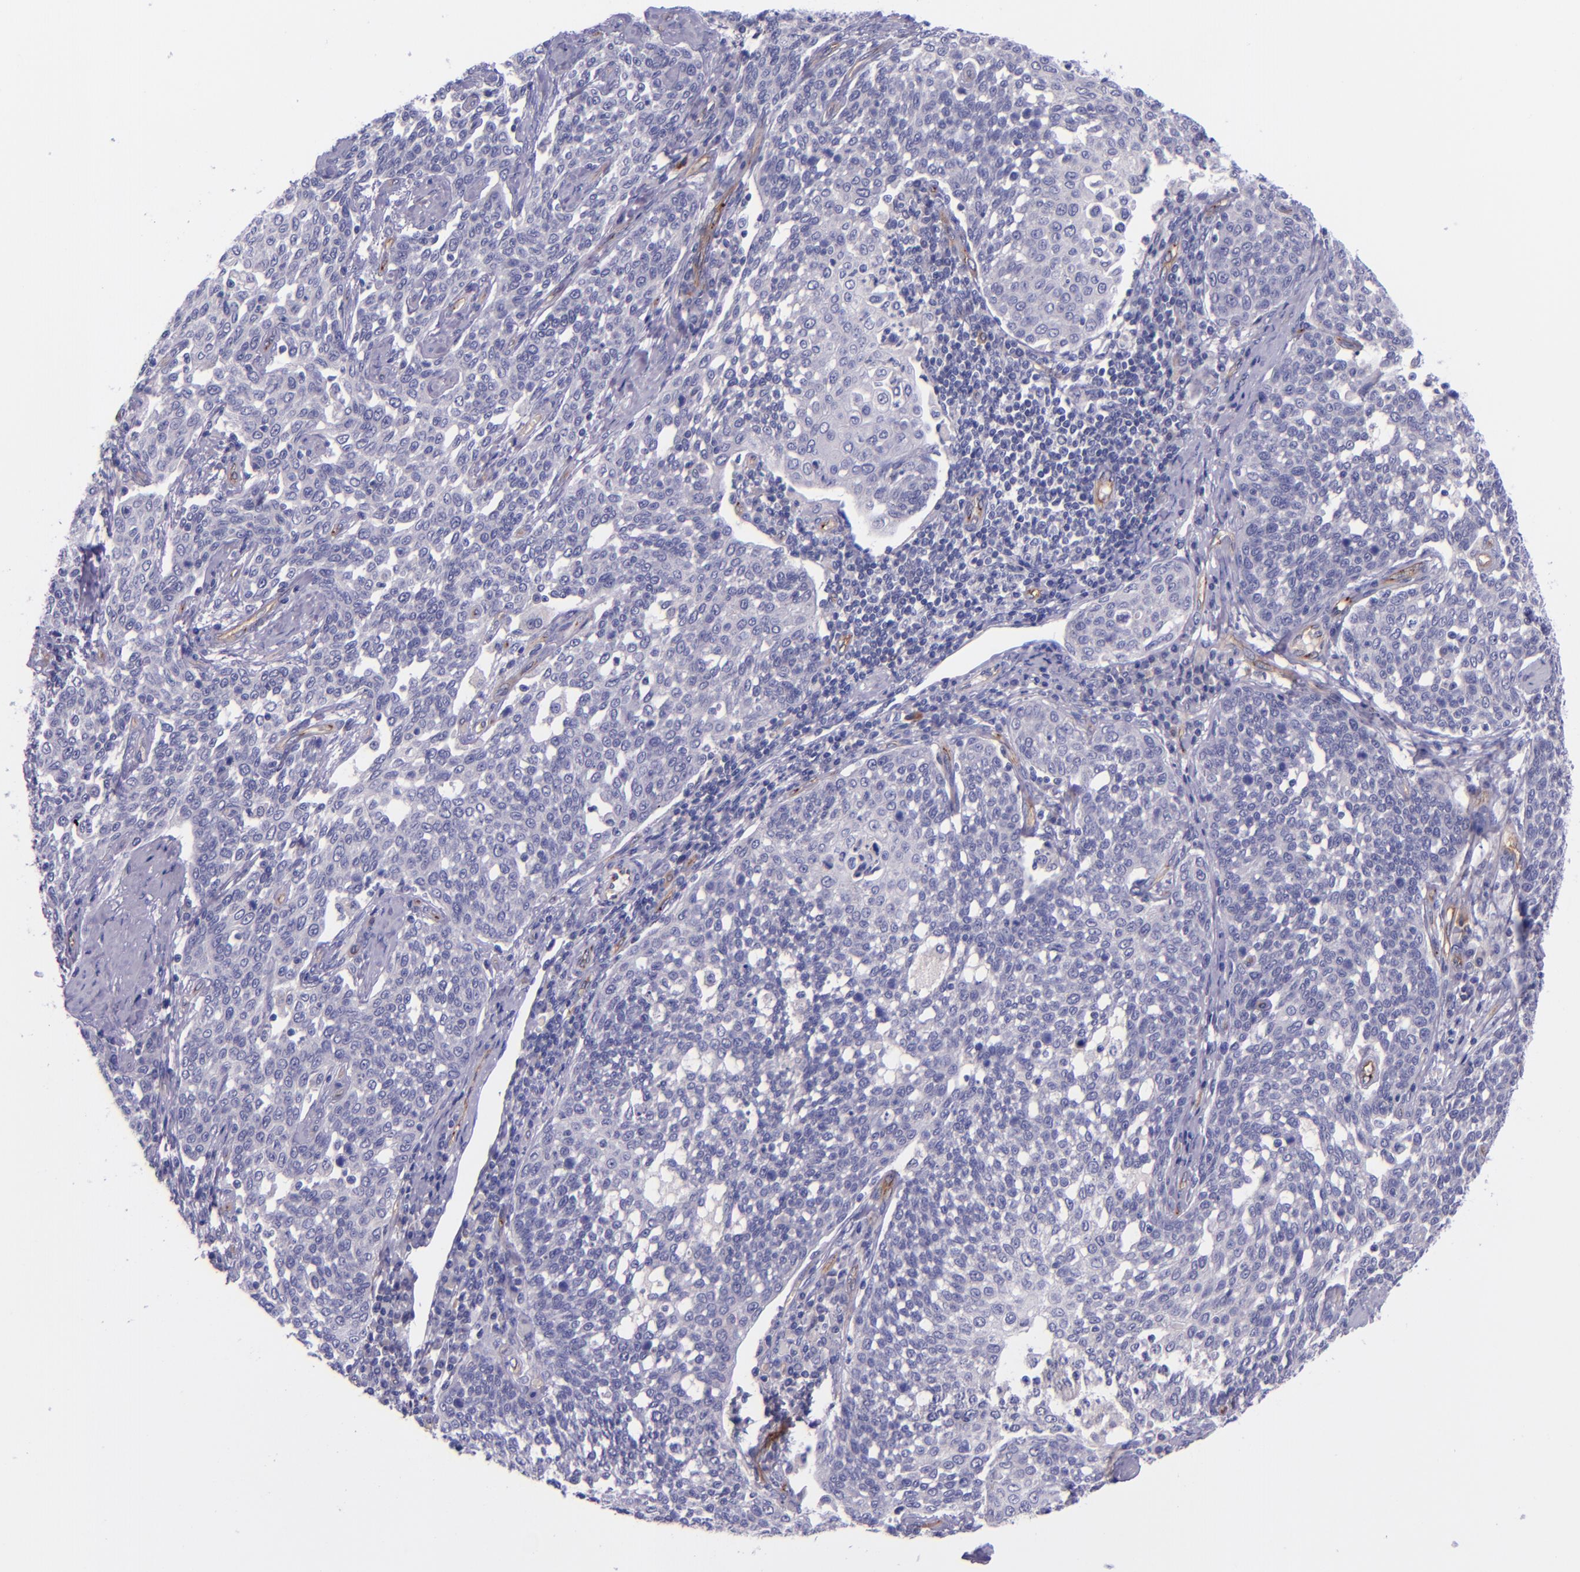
{"staining": {"intensity": "negative", "quantity": "none", "location": "none"}, "tissue": "cervical cancer", "cell_type": "Tumor cells", "image_type": "cancer", "snomed": [{"axis": "morphology", "description": "Squamous cell carcinoma, NOS"}, {"axis": "topography", "description": "Cervix"}], "caption": "Human cervical cancer (squamous cell carcinoma) stained for a protein using IHC shows no expression in tumor cells.", "gene": "NOS3", "patient": {"sex": "female", "age": 34}}